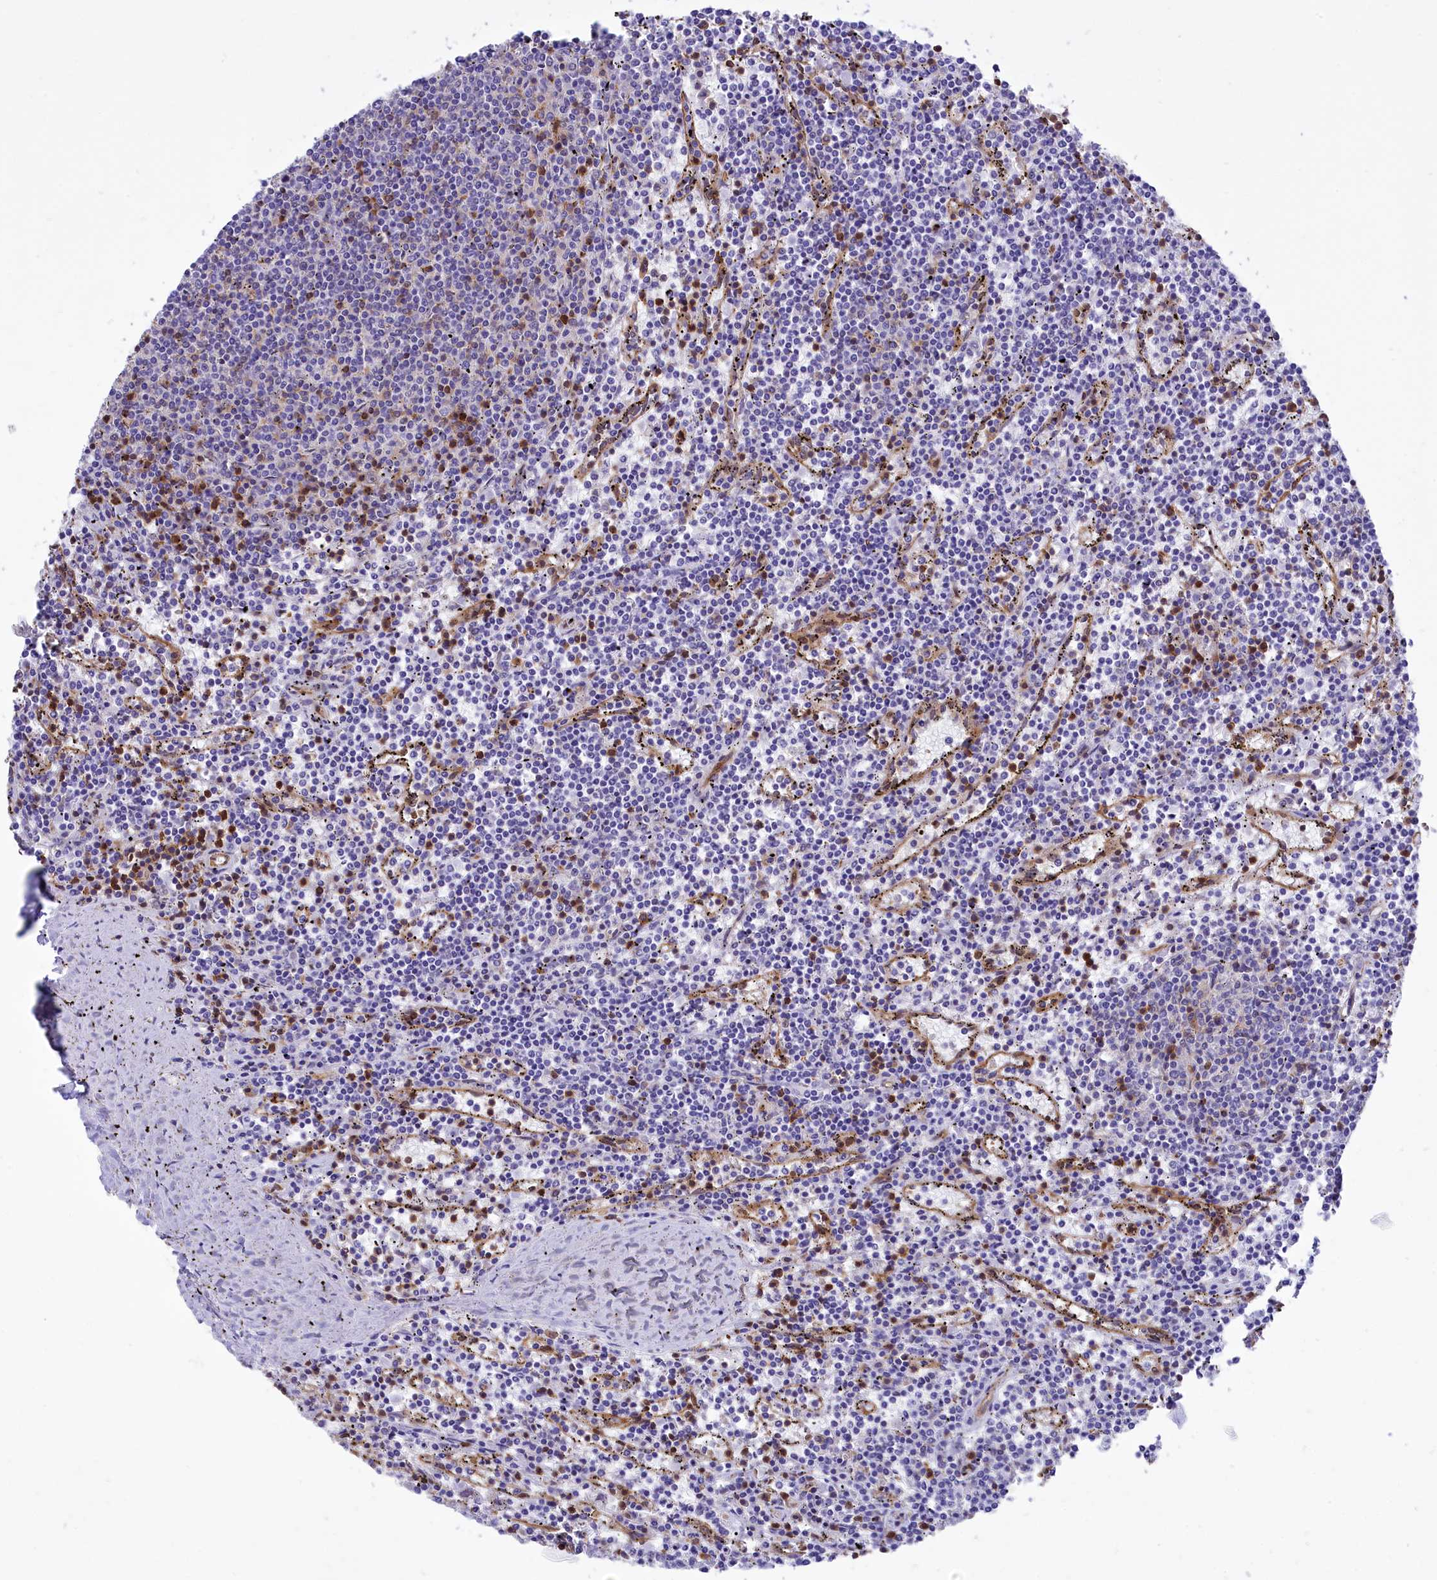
{"staining": {"intensity": "negative", "quantity": "none", "location": "none"}, "tissue": "lymphoma", "cell_type": "Tumor cells", "image_type": "cancer", "snomed": [{"axis": "morphology", "description": "Malignant lymphoma, non-Hodgkin's type, Low grade"}, {"axis": "topography", "description": "Spleen"}], "caption": "This is a image of IHC staining of lymphoma, which shows no expression in tumor cells.", "gene": "SEPTIN9", "patient": {"sex": "female", "age": 50}}